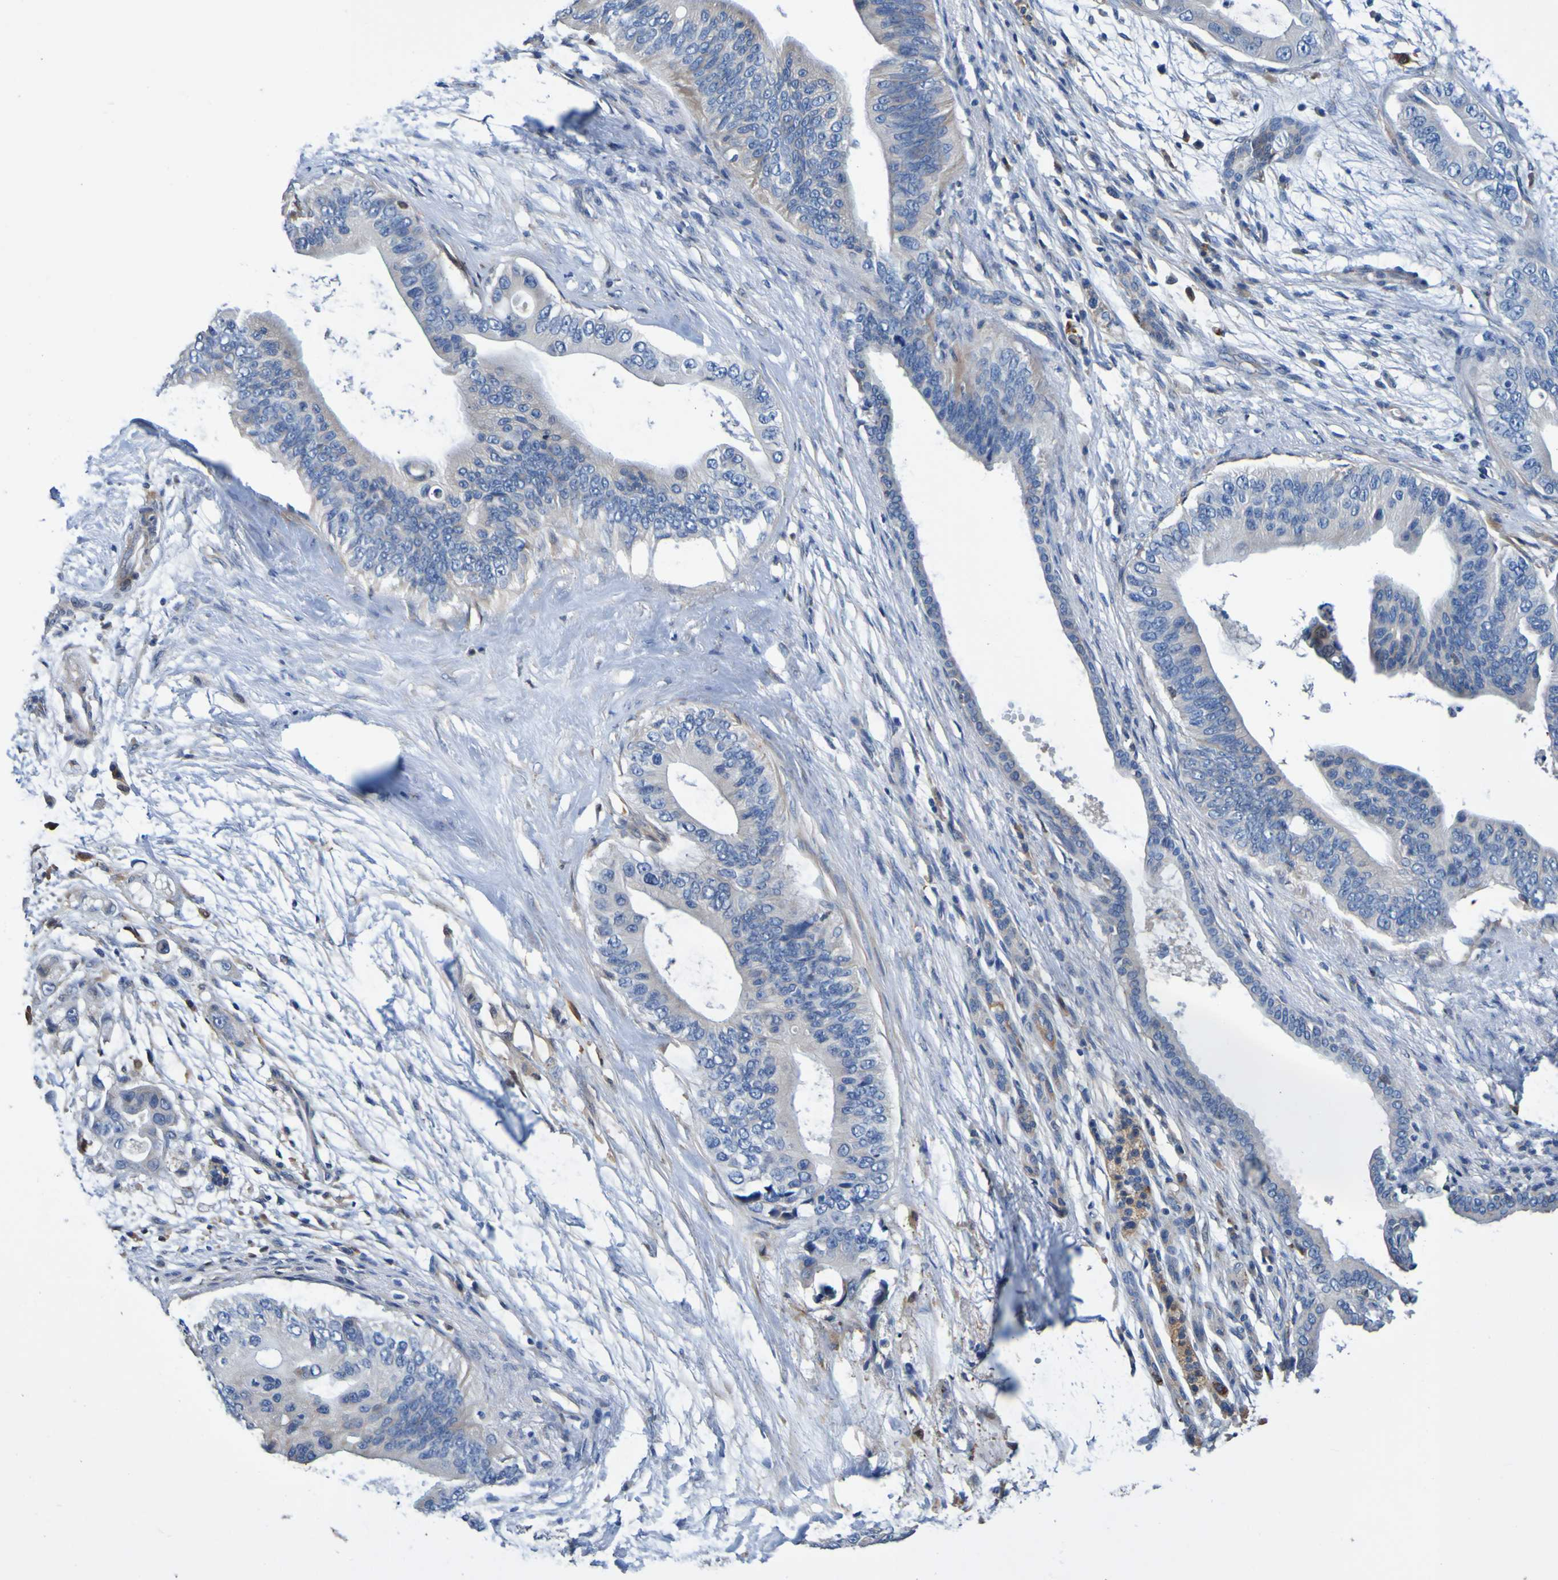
{"staining": {"intensity": "weak", "quantity": ">75%", "location": "cytoplasmic/membranous"}, "tissue": "pancreatic cancer", "cell_type": "Tumor cells", "image_type": "cancer", "snomed": [{"axis": "morphology", "description": "Adenocarcinoma, NOS"}, {"axis": "topography", "description": "Pancreas"}], "caption": "A brown stain labels weak cytoplasmic/membranous positivity of a protein in human pancreatic cancer tumor cells. (DAB (3,3'-diaminobenzidine) = brown stain, brightfield microscopy at high magnification).", "gene": "METAP2", "patient": {"sex": "male", "age": 77}}